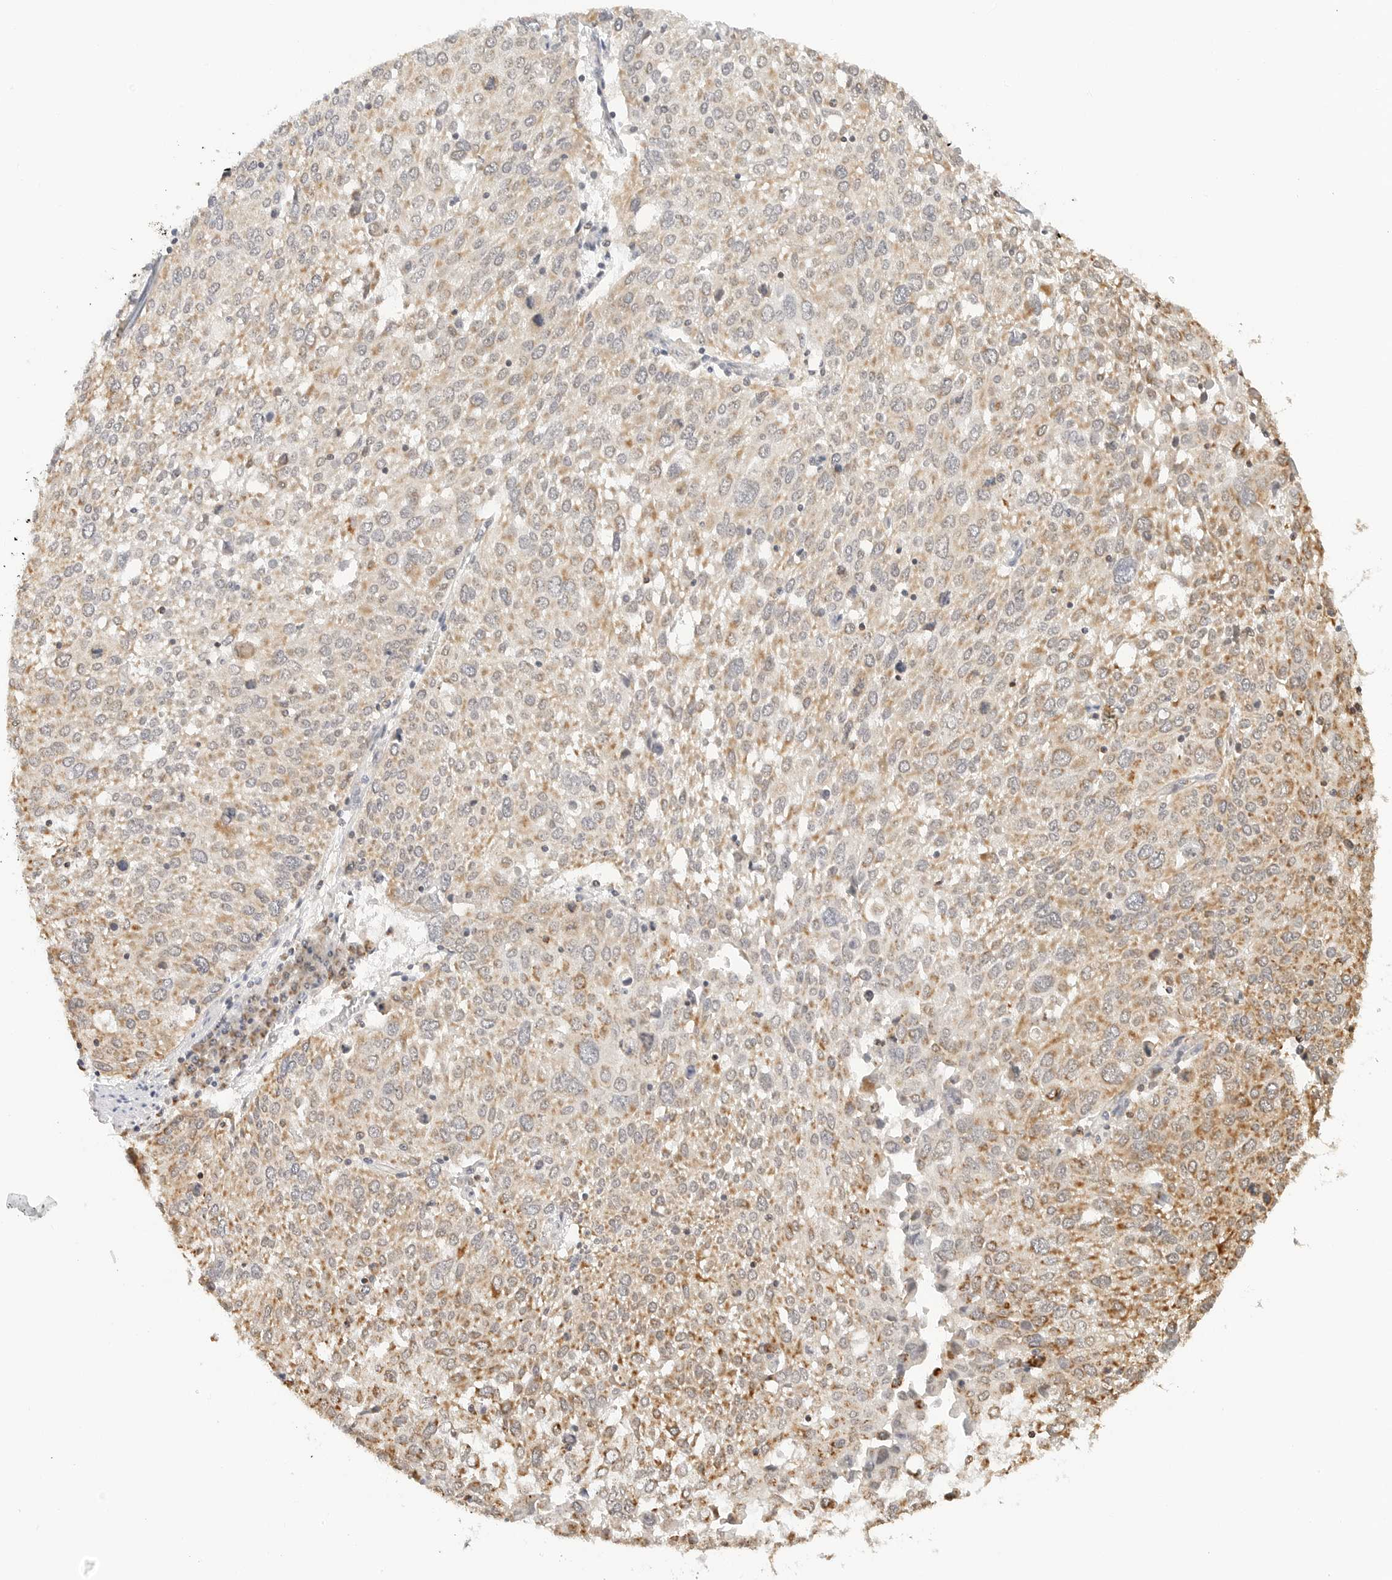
{"staining": {"intensity": "moderate", "quantity": "25%-75%", "location": "cytoplasmic/membranous"}, "tissue": "lung cancer", "cell_type": "Tumor cells", "image_type": "cancer", "snomed": [{"axis": "morphology", "description": "Squamous cell carcinoma, NOS"}, {"axis": "topography", "description": "Lung"}], "caption": "Immunohistochemistry (IHC) (DAB (3,3'-diaminobenzidine)) staining of lung cancer exhibits moderate cytoplasmic/membranous protein expression in about 25%-75% of tumor cells. (DAB (3,3'-diaminobenzidine) = brown stain, brightfield microscopy at high magnification).", "gene": "ATL1", "patient": {"sex": "male", "age": 65}}